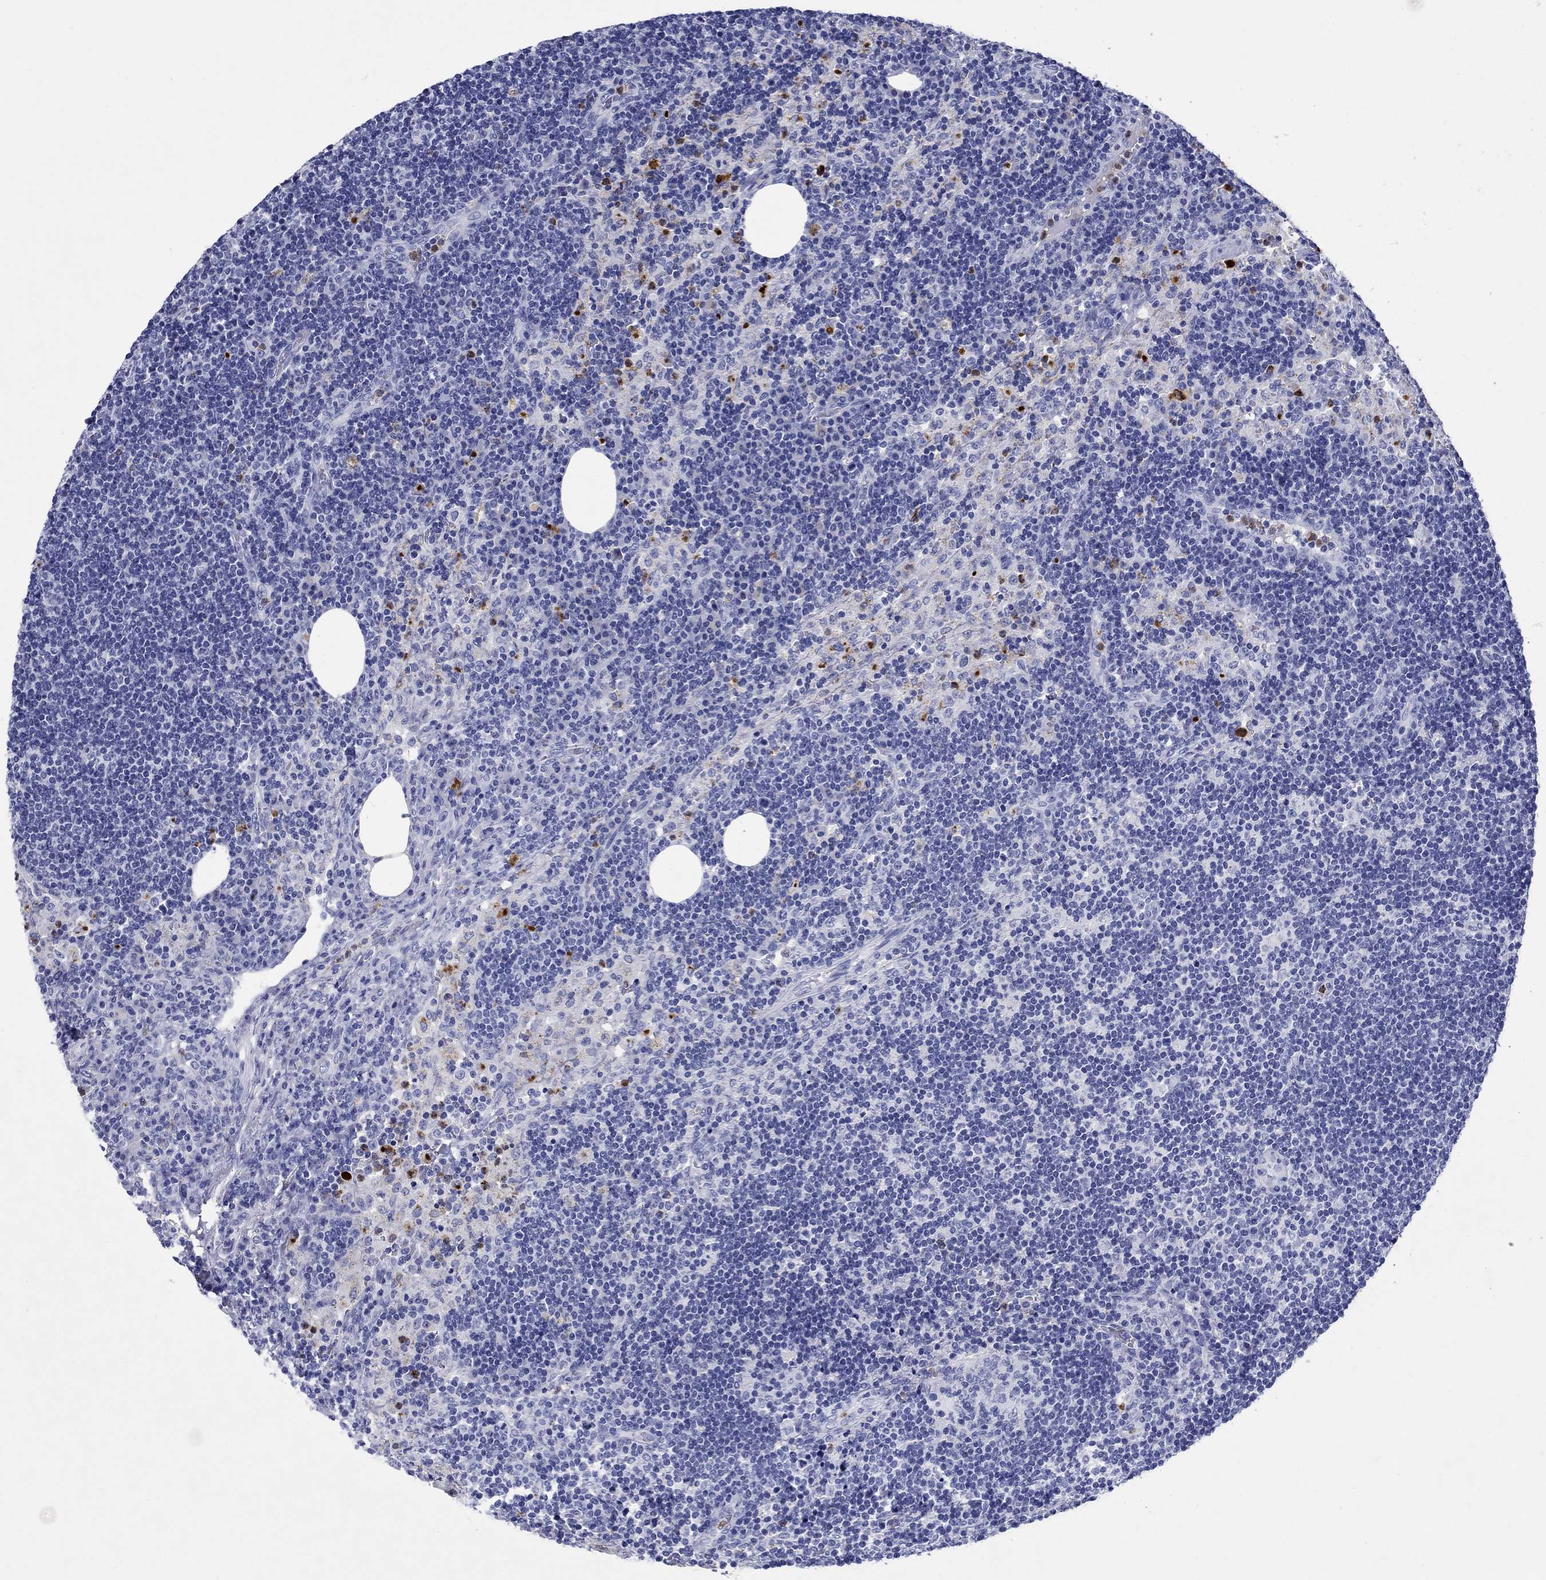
{"staining": {"intensity": "negative", "quantity": "none", "location": "none"}, "tissue": "lymph node", "cell_type": "Germinal center cells", "image_type": "normal", "snomed": [{"axis": "morphology", "description": "Normal tissue, NOS"}, {"axis": "topography", "description": "Lymph node"}], "caption": "Germinal center cells are negative for protein expression in benign human lymph node. (Immunohistochemistry (ihc), brightfield microscopy, high magnification).", "gene": "EPX", "patient": {"sex": "male", "age": 63}}